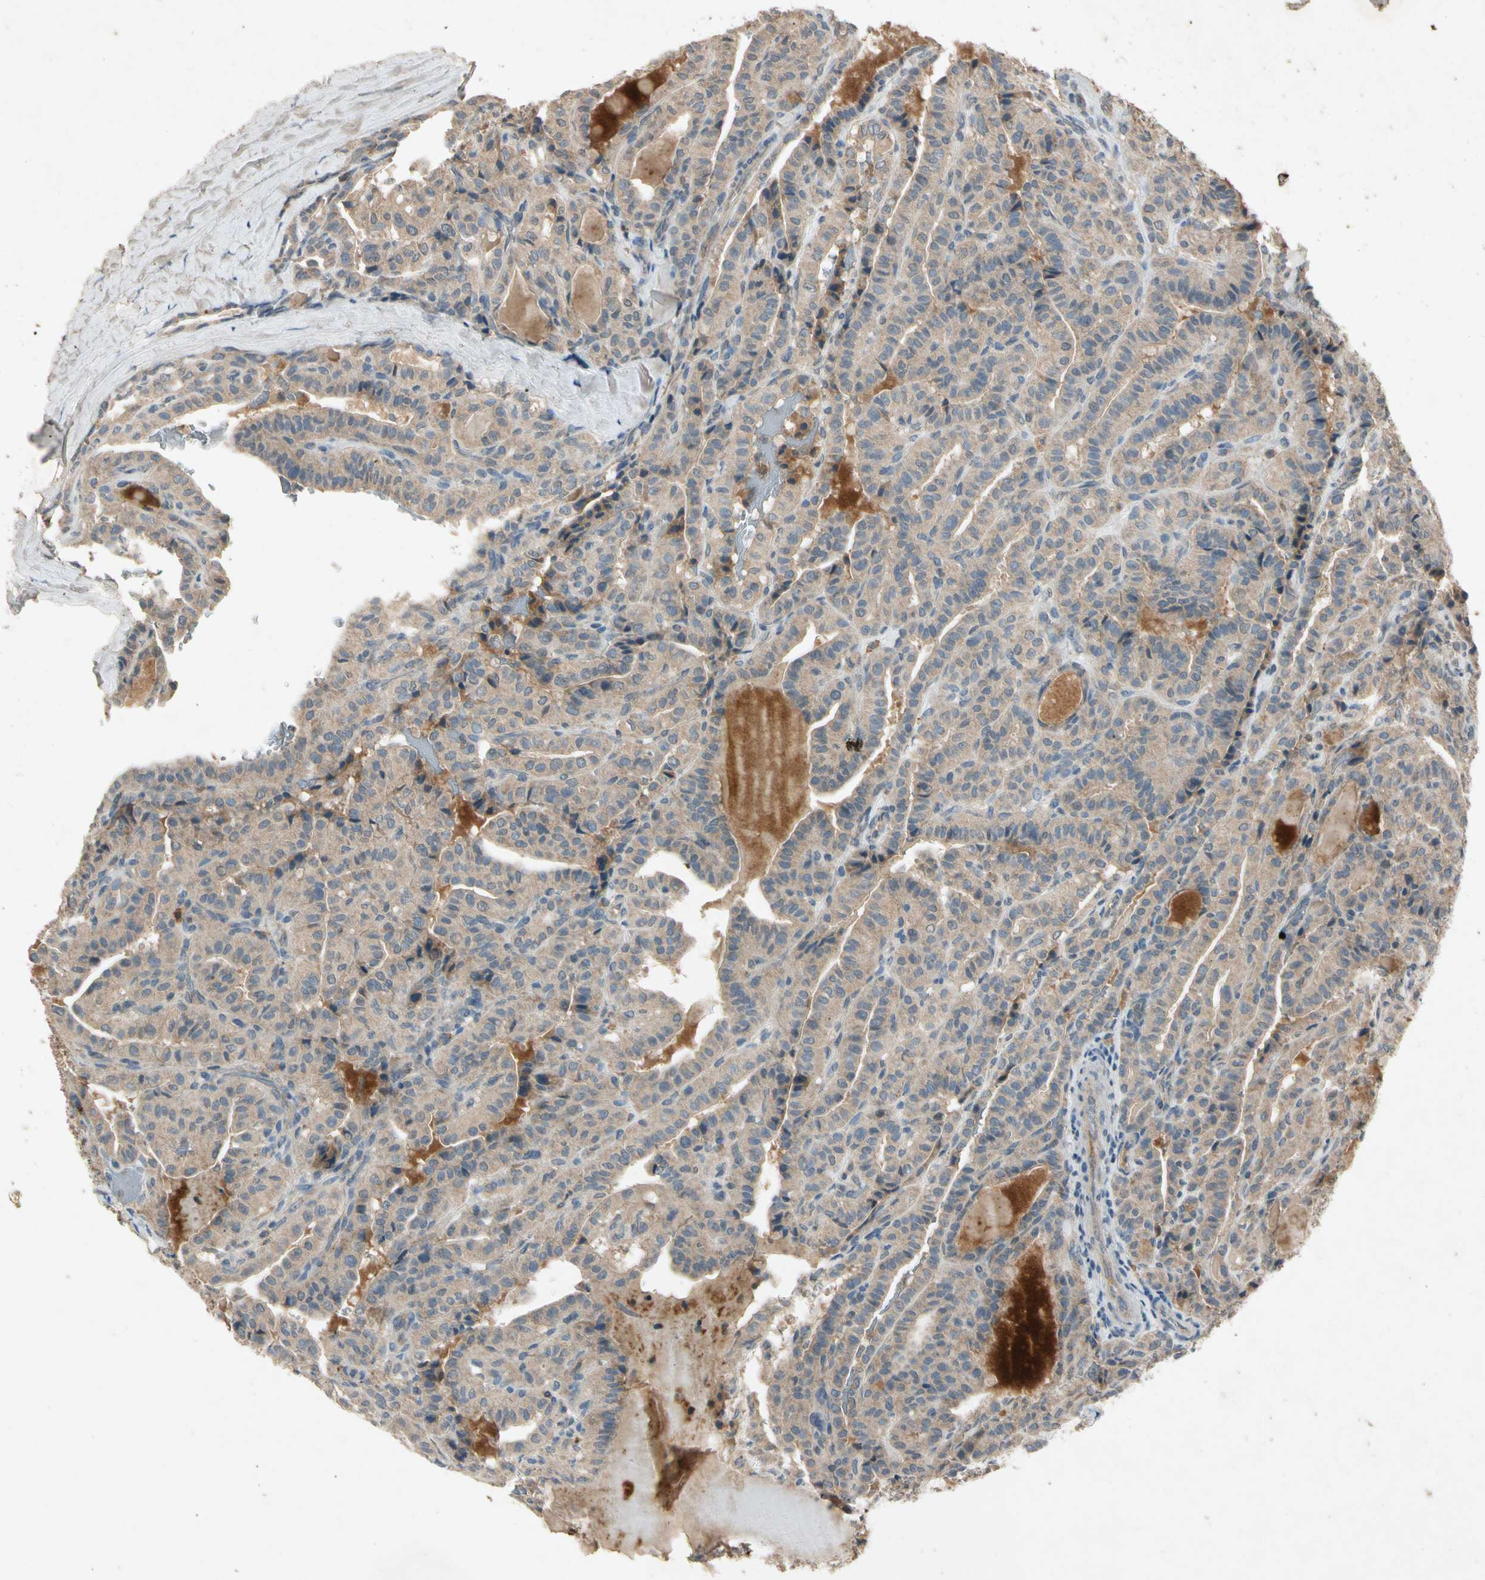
{"staining": {"intensity": "moderate", "quantity": ">75%", "location": "cytoplasmic/membranous"}, "tissue": "thyroid cancer", "cell_type": "Tumor cells", "image_type": "cancer", "snomed": [{"axis": "morphology", "description": "Papillary adenocarcinoma, NOS"}, {"axis": "topography", "description": "Thyroid gland"}], "caption": "Immunohistochemistry of human thyroid cancer (papillary adenocarcinoma) displays medium levels of moderate cytoplasmic/membranous staining in about >75% of tumor cells.", "gene": "GPLD1", "patient": {"sex": "male", "age": 77}}